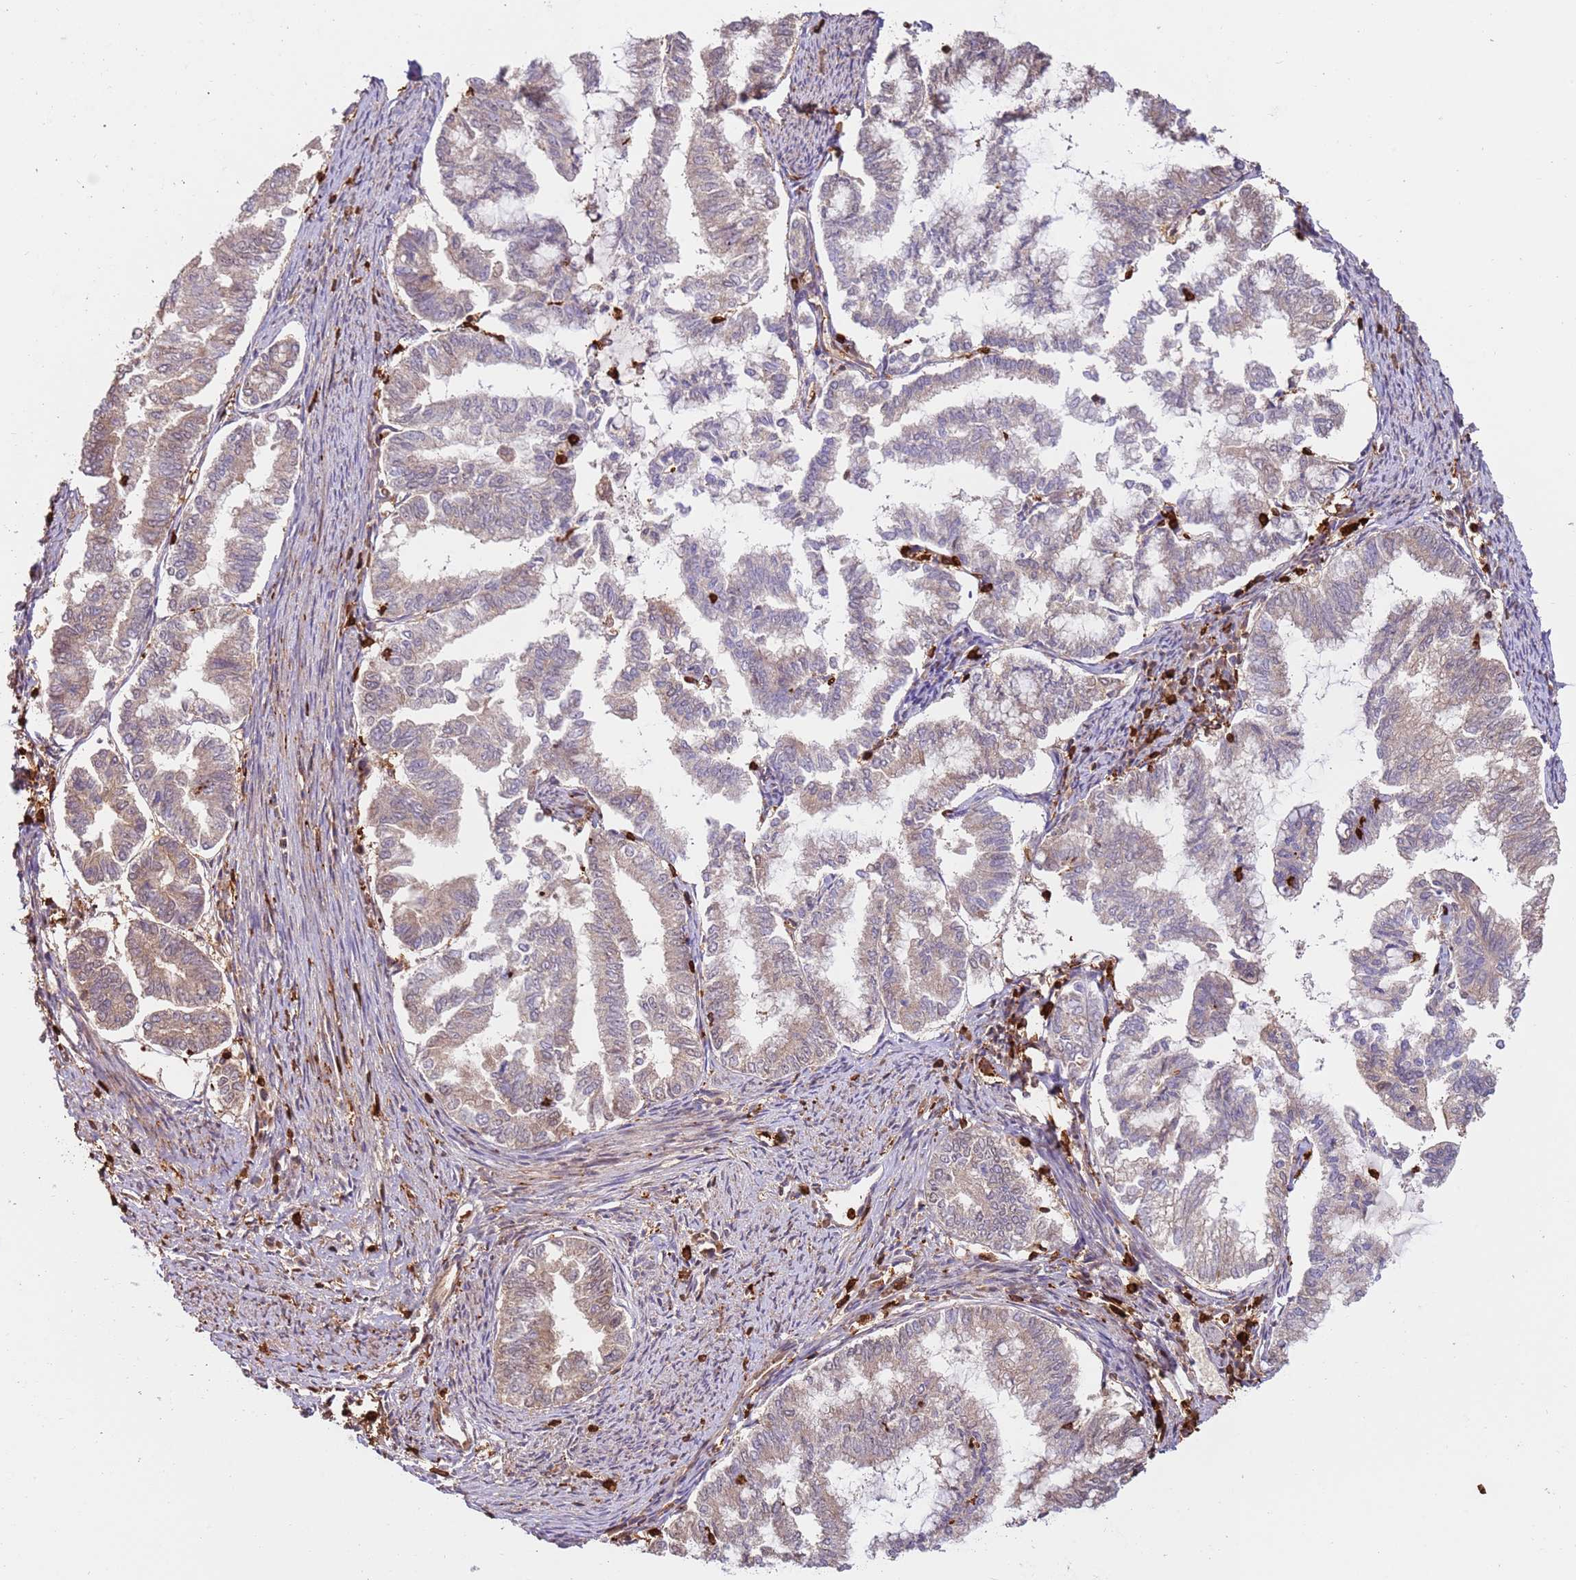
{"staining": {"intensity": "weak", "quantity": "25%-75%", "location": "cytoplasmic/membranous"}, "tissue": "endometrial cancer", "cell_type": "Tumor cells", "image_type": "cancer", "snomed": [{"axis": "morphology", "description": "Adenocarcinoma, NOS"}, {"axis": "topography", "description": "Endometrium"}], "caption": "Protein staining of endometrial cancer (adenocarcinoma) tissue shows weak cytoplasmic/membranous expression in about 25%-75% of tumor cells.", "gene": "OR6P1", "patient": {"sex": "female", "age": 79}}